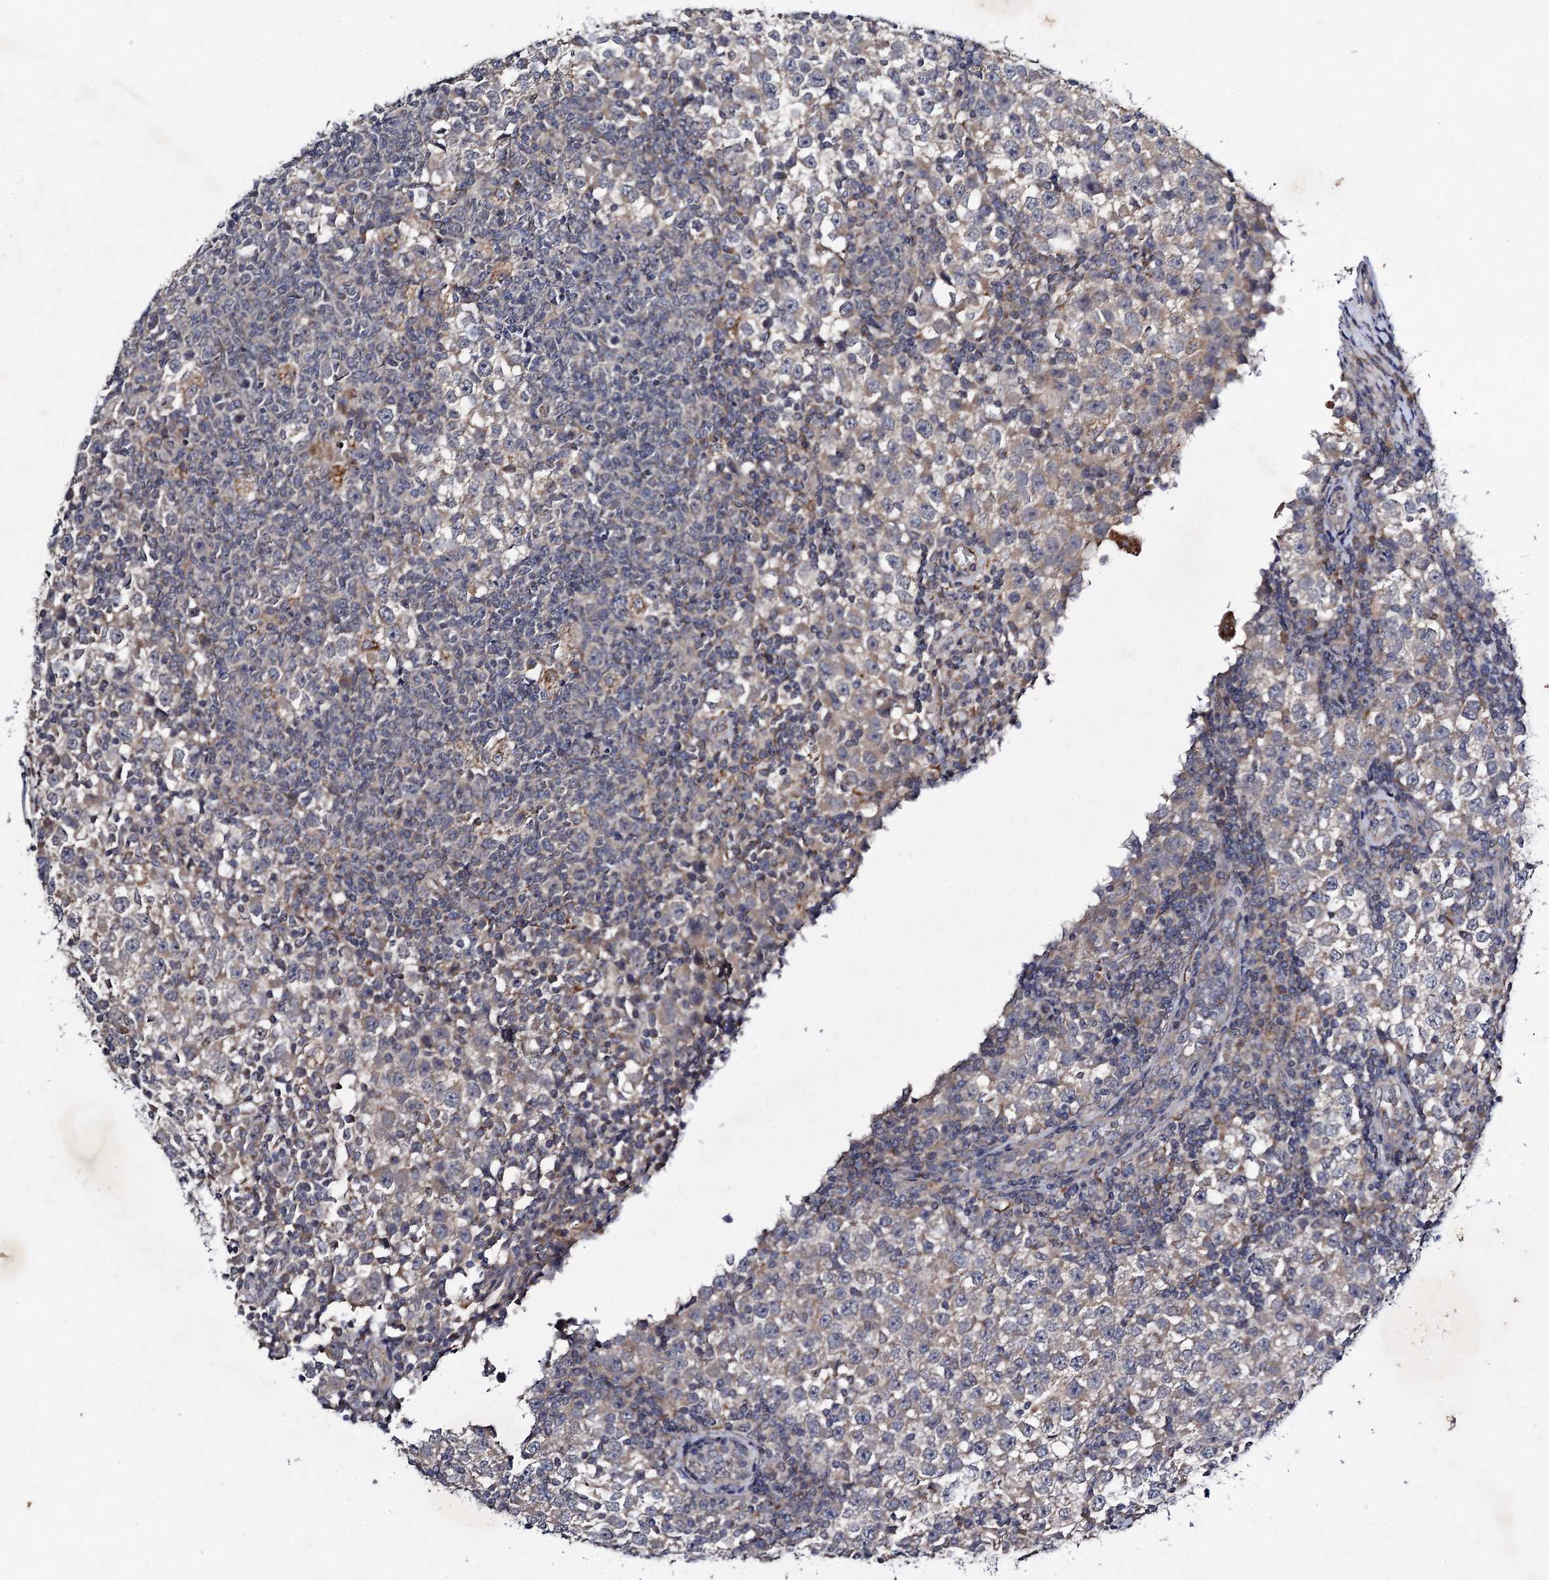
{"staining": {"intensity": "weak", "quantity": "<25%", "location": "cytoplasmic/membranous"}, "tissue": "testis cancer", "cell_type": "Tumor cells", "image_type": "cancer", "snomed": [{"axis": "morphology", "description": "Seminoma, NOS"}, {"axis": "topography", "description": "Testis"}], "caption": "IHC micrograph of seminoma (testis) stained for a protein (brown), which shows no expression in tumor cells.", "gene": "VPS37D", "patient": {"sex": "male", "age": 65}}